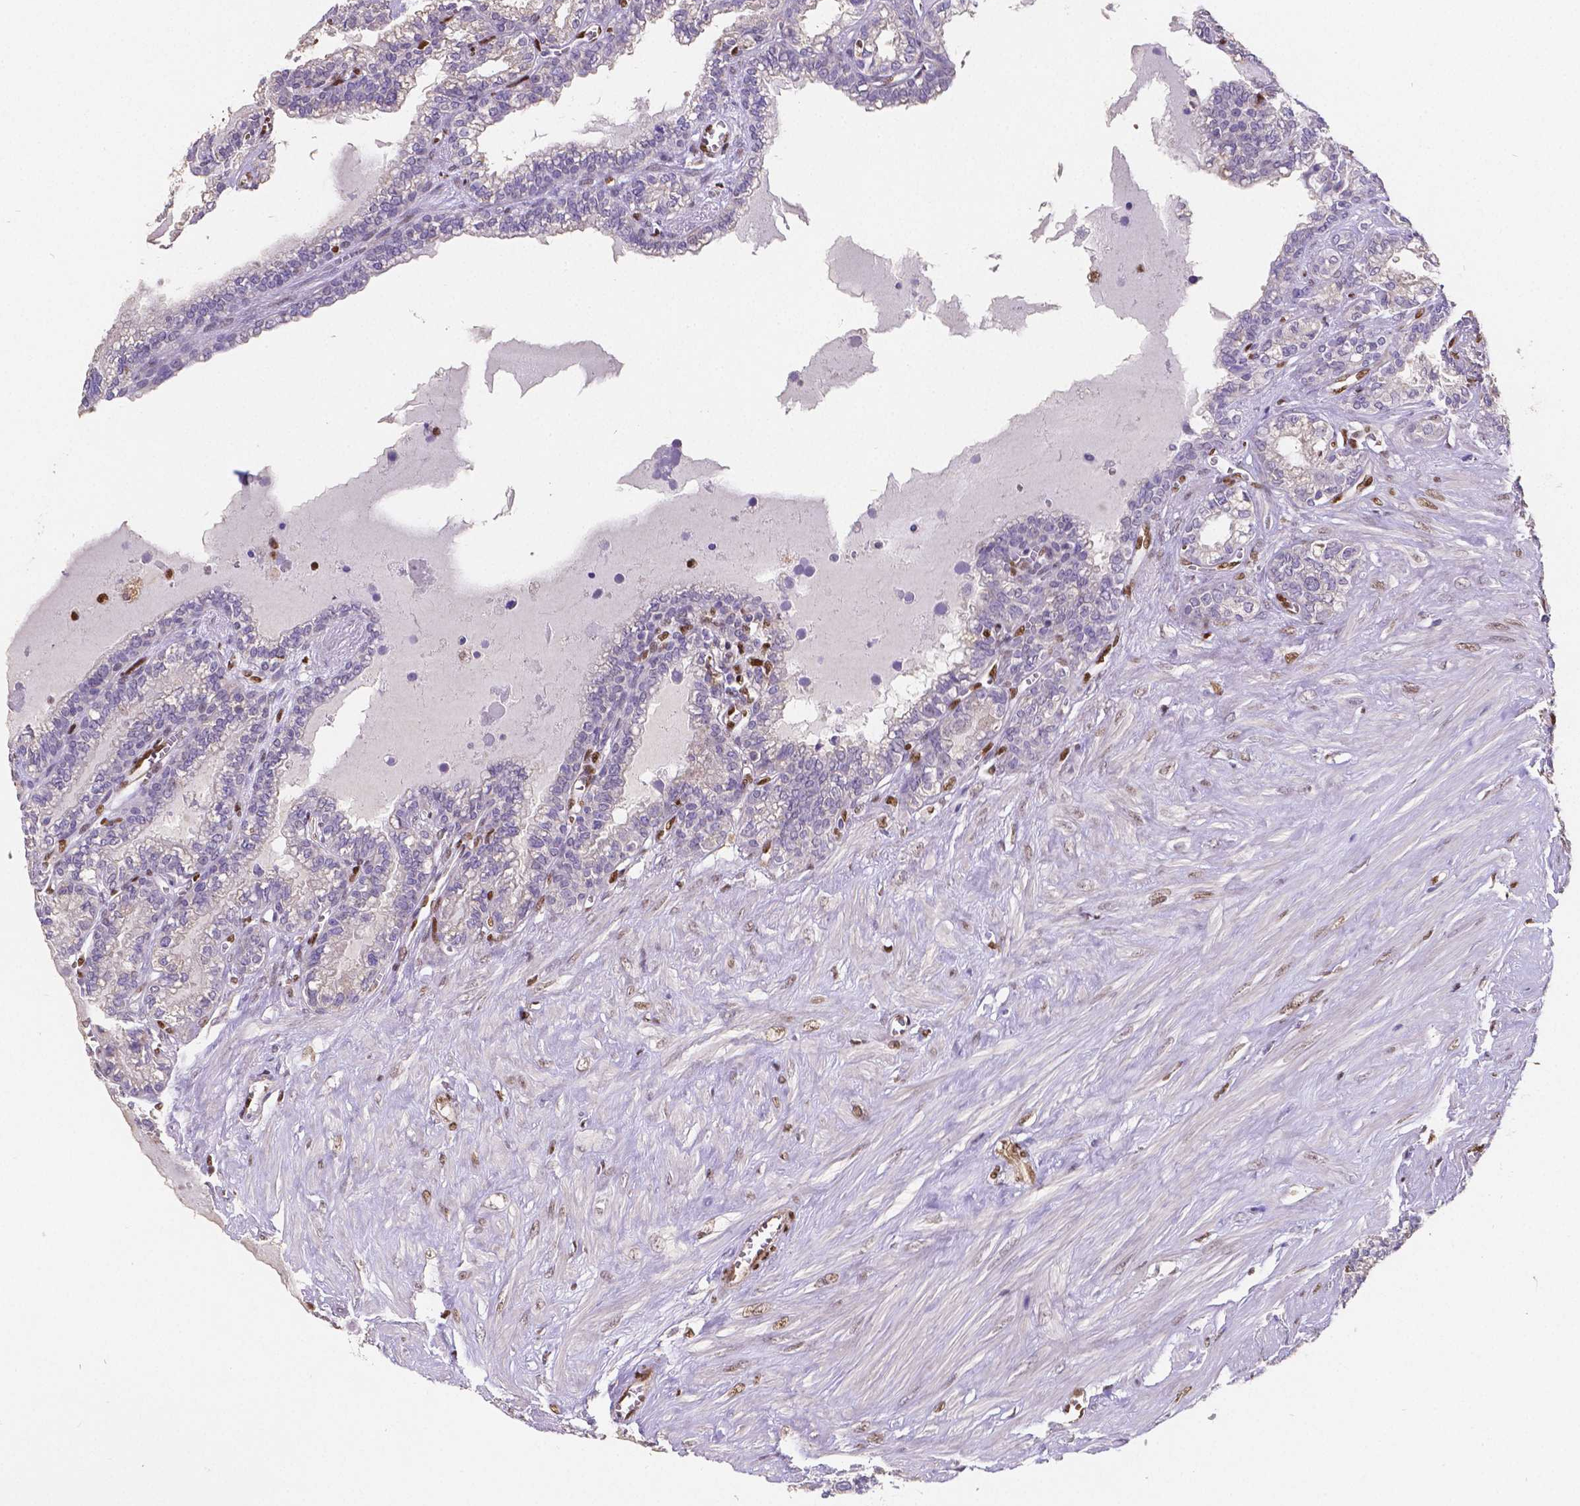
{"staining": {"intensity": "negative", "quantity": "none", "location": "none"}, "tissue": "seminal vesicle", "cell_type": "Glandular cells", "image_type": "normal", "snomed": [{"axis": "morphology", "description": "Normal tissue, NOS"}, {"axis": "morphology", "description": "Urothelial carcinoma, NOS"}, {"axis": "topography", "description": "Urinary bladder"}, {"axis": "topography", "description": "Seminal veicle"}], "caption": "Immunohistochemistry of benign human seminal vesicle reveals no staining in glandular cells.", "gene": "MEF2C", "patient": {"sex": "male", "age": 76}}